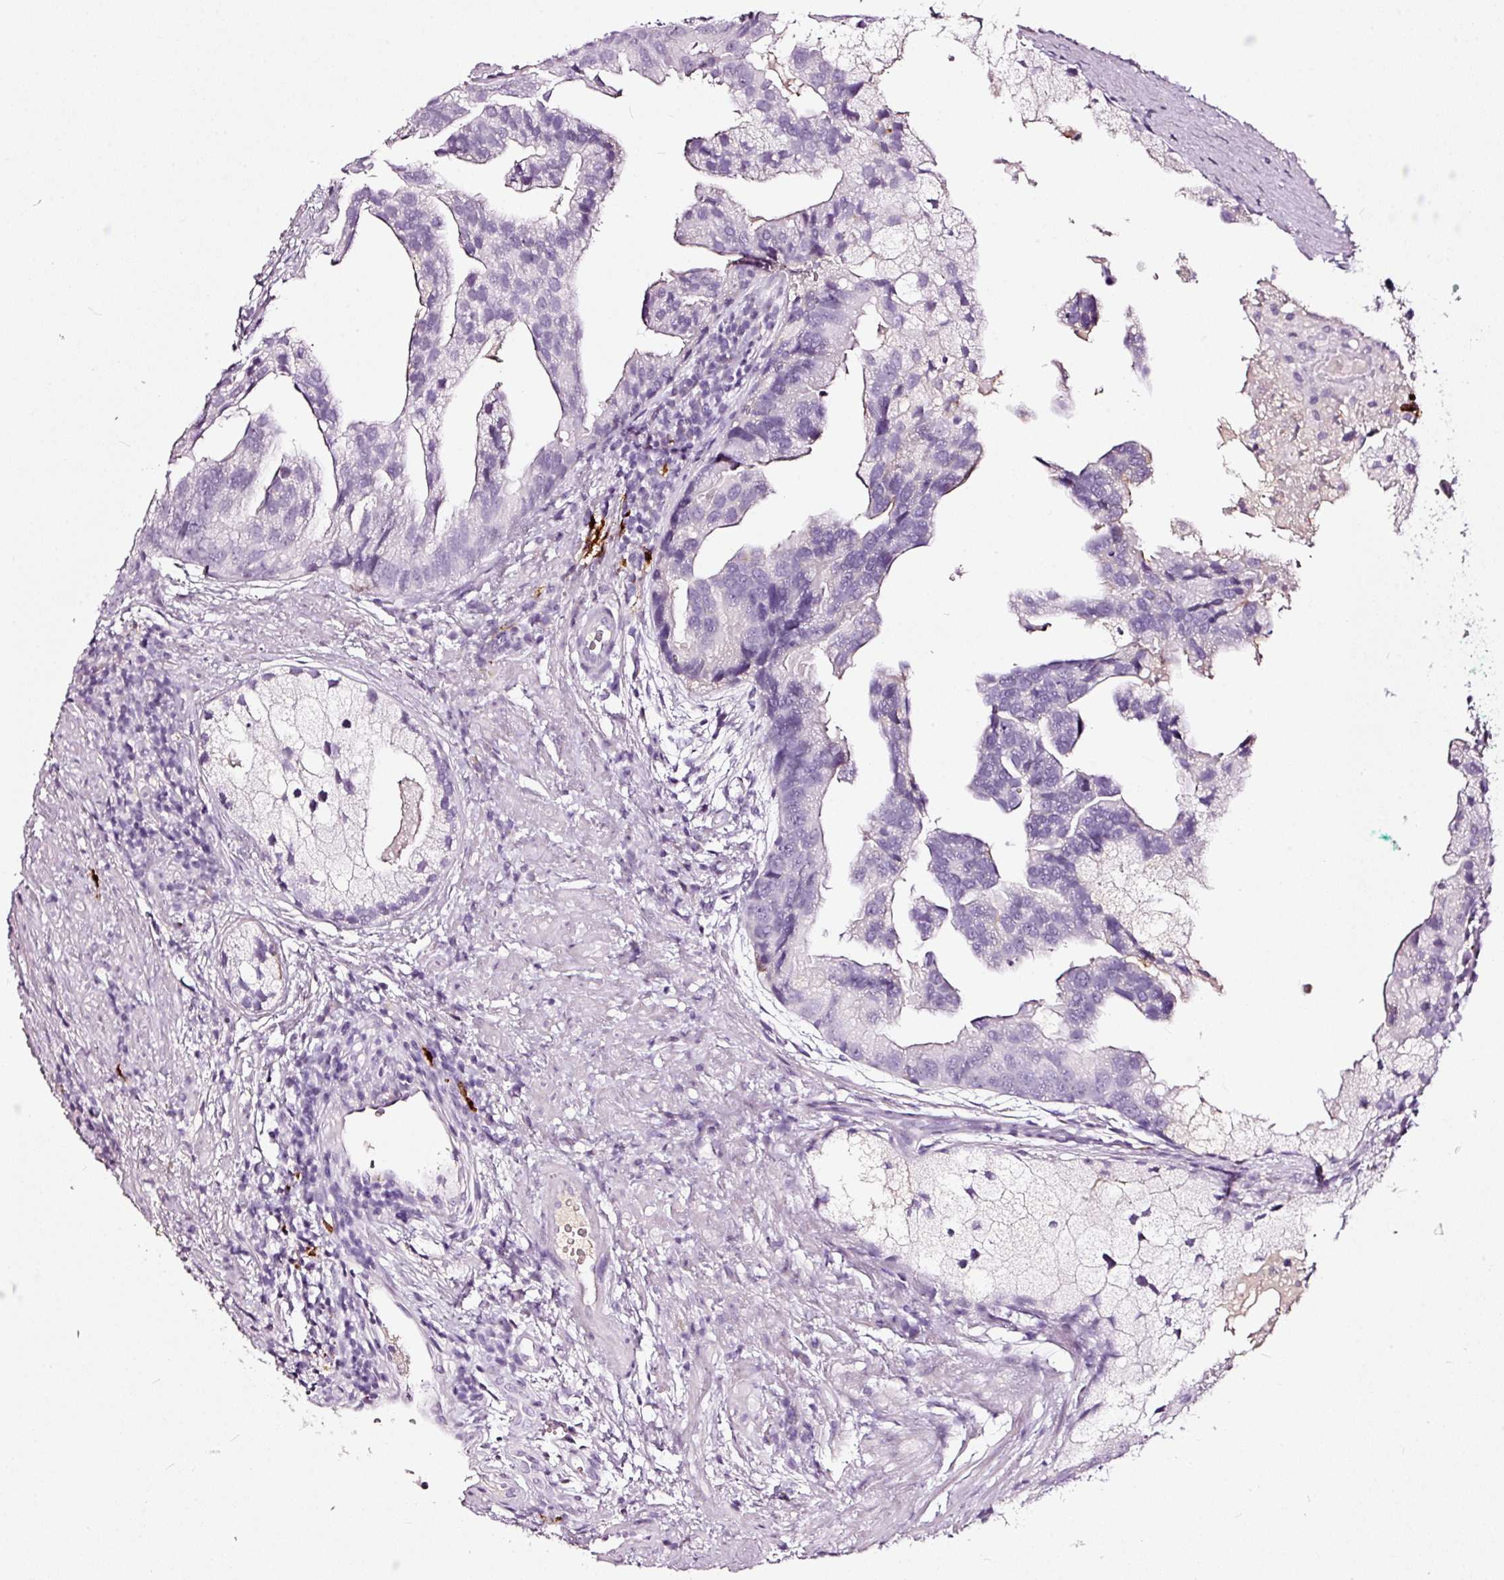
{"staining": {"intensity": "negative", "quantity": "none", "location": "none"}, "tissue": "prostate cancer", "cell_type": "Tumor cells", "image_type": "cancer", "snomed": [{"axis": "morphology", "description": "Adenocarcinoma, High grade"}, {"axis": "topography", "description": "Prostate"}], "caption": "There is no significant positivity in tumor cells of prostate cancer (high-grade adenocarcinoma).", "gene": "LAMP3", "patient": {"sex": "male", "age": 62}}